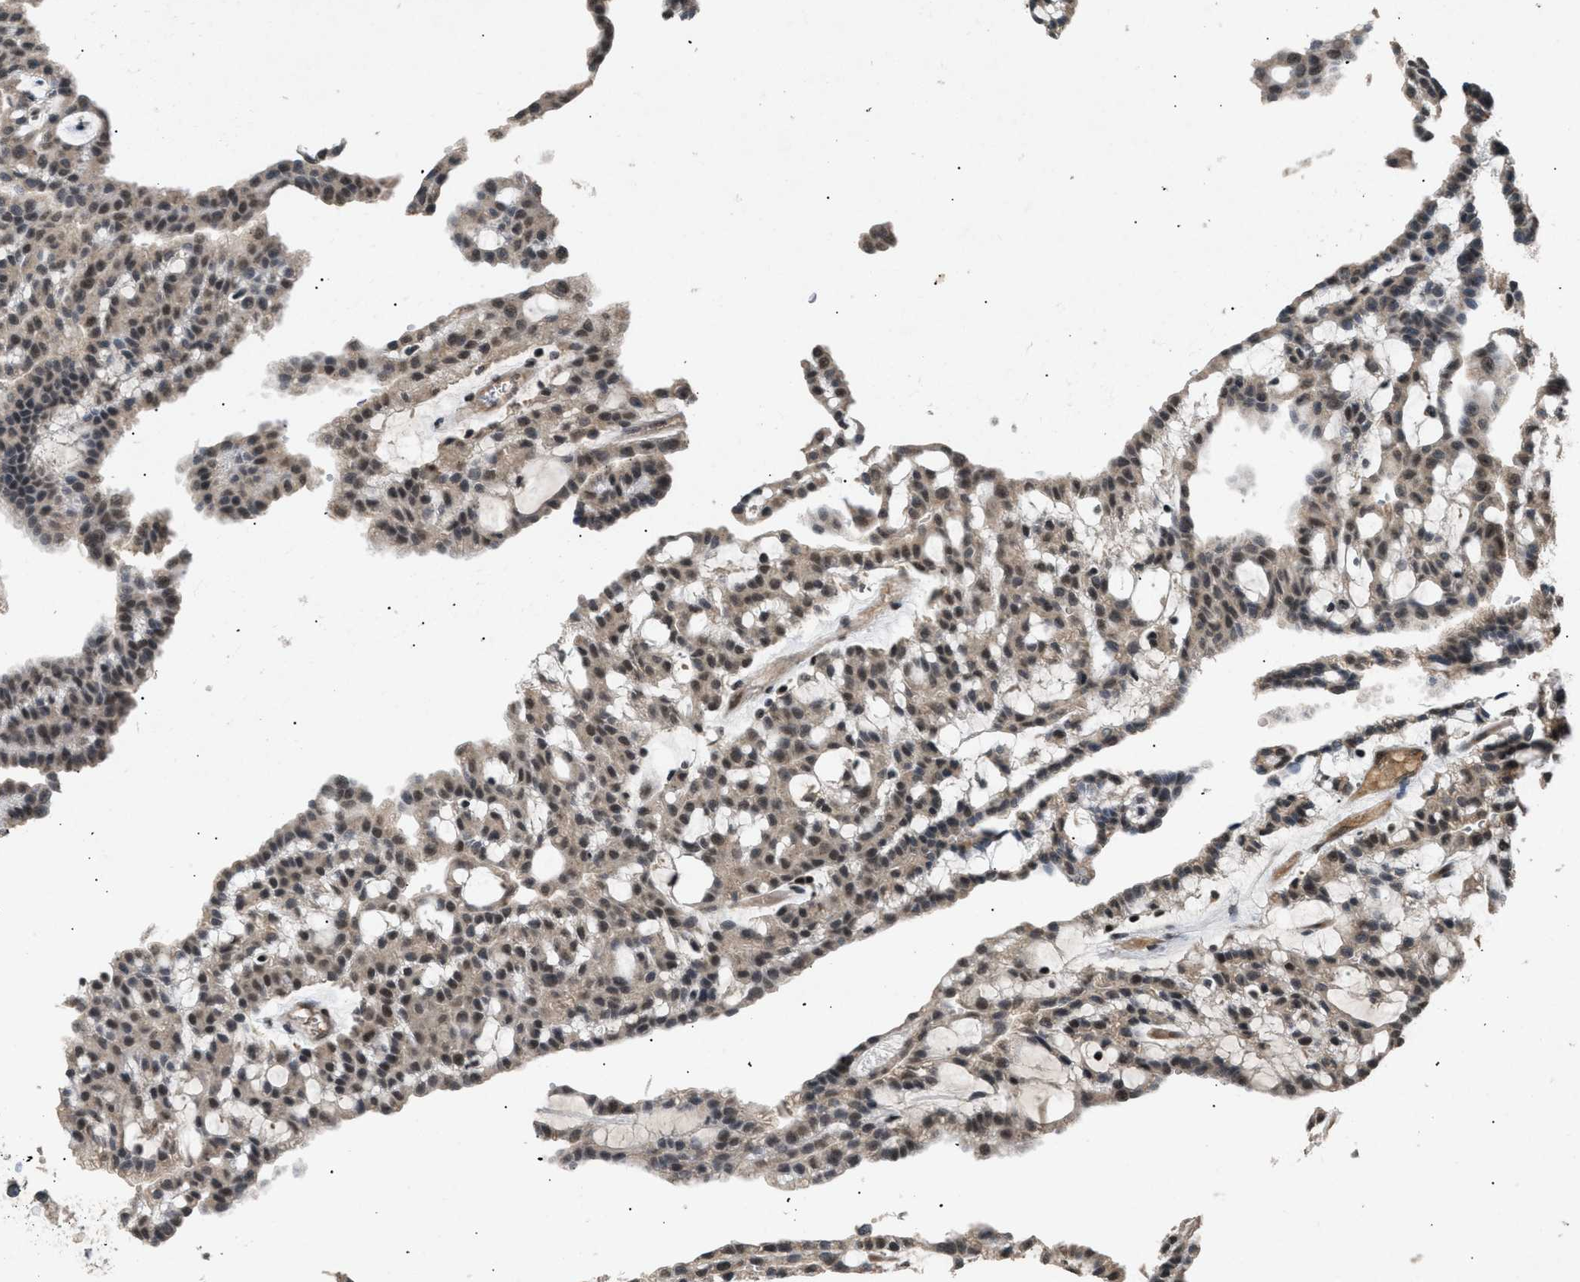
{"staining": {"intensity": "strong", "quantity": ">75%", "location": "nuclear"}, "tissue": "renal cancer", "cell_type": "Tumor cells", "image_type": "cancer", "snomed": [{"axis": "morphology", "description": "Adenocarcinoma, NOS"}, {"axis": "topography", "description": "Kidney"}], "caption": "This is a micrograph of immunohistochemistry staining of renal adenocarcinoma, which shows strong expression in the nuclear of tumor cells.", "gene": "RBM5", "patient": {"sex": "male", "age": 63}}